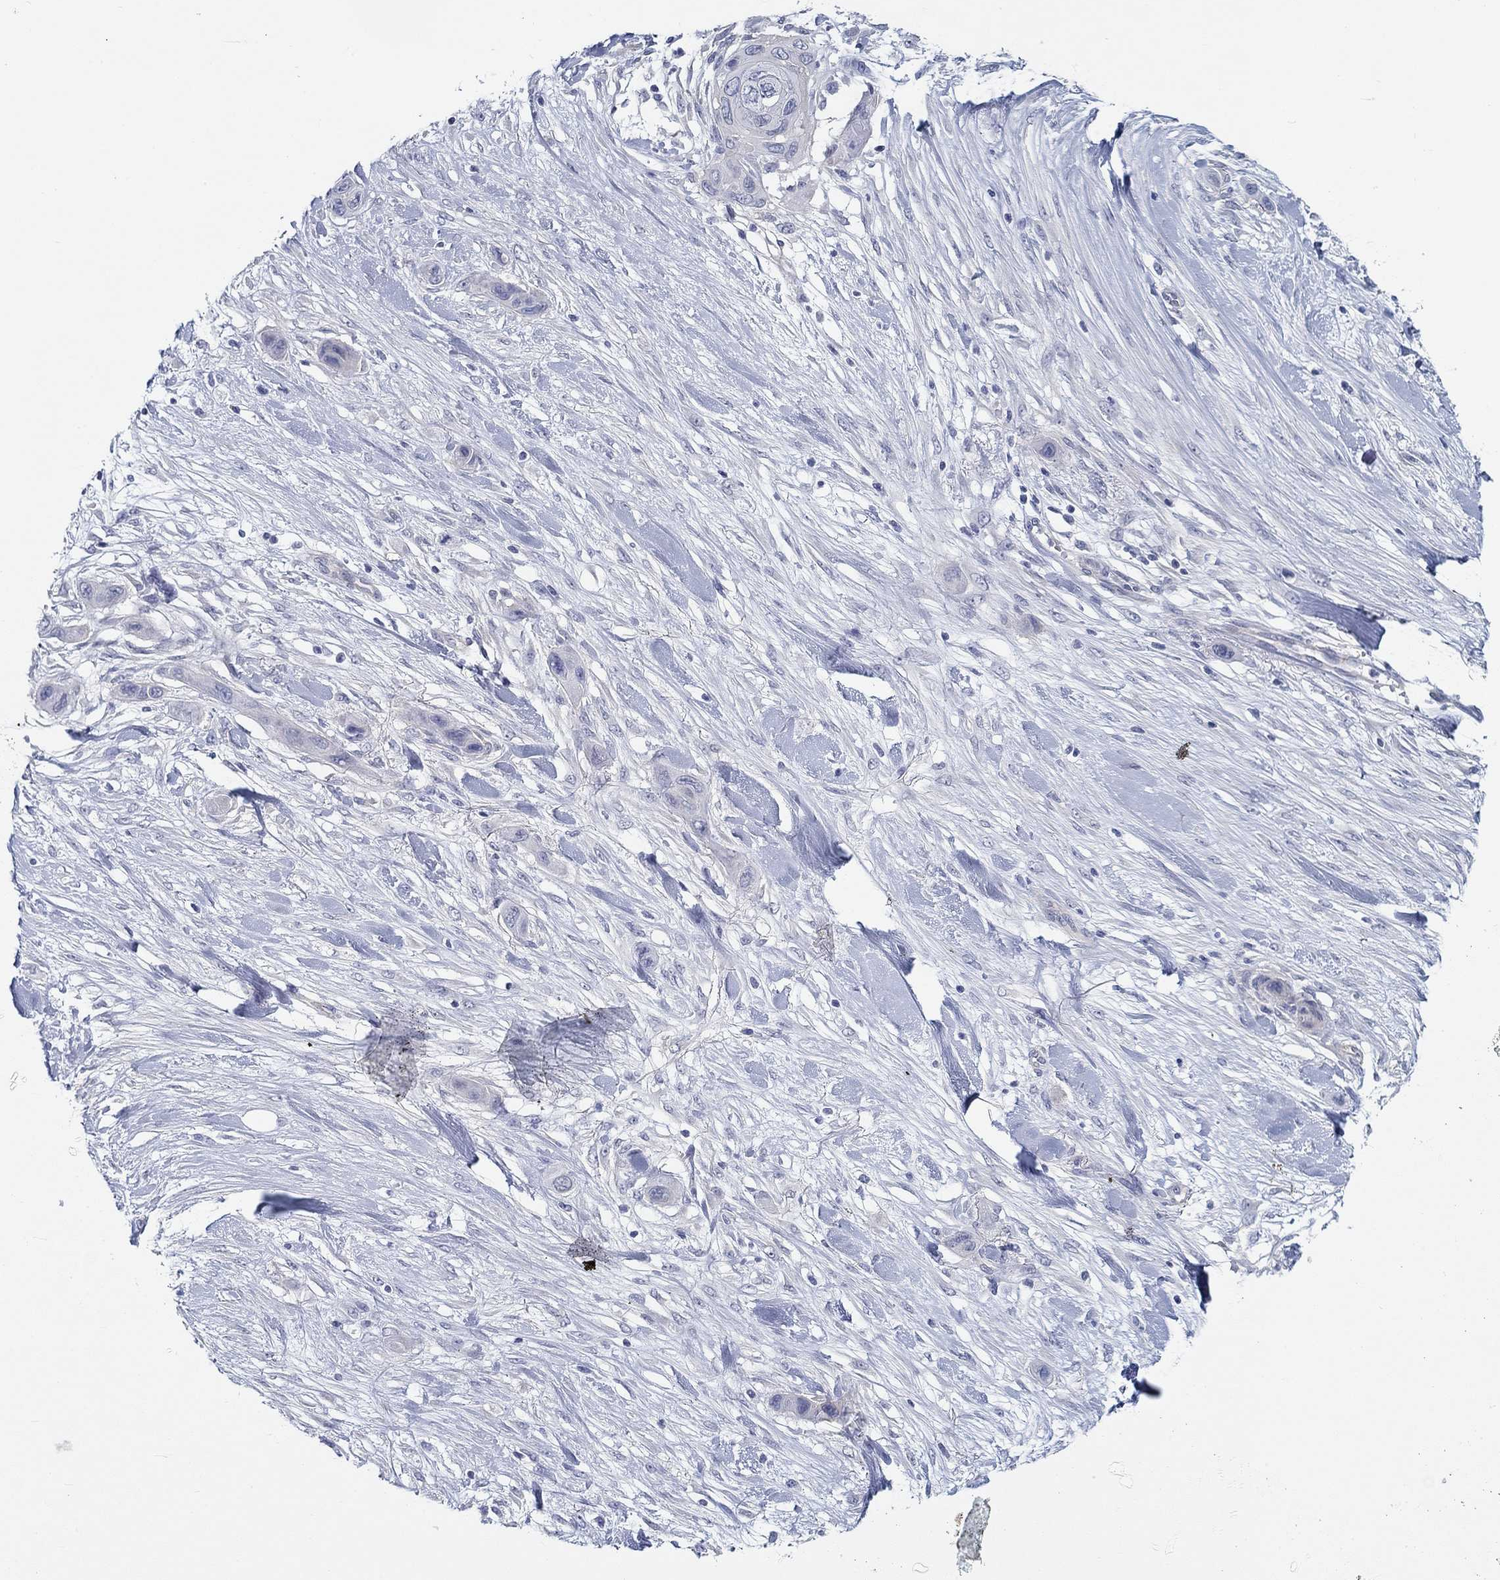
{"staining": {"intensity": "negative", "quantity": "none", "location": "none"}, "tissue": "skin cancer", "cell_type": "Tumor cells", "image_type": "cancer", "snomed": [{"axis": "morphology", "description": "Squamous cell carcinoma, NOS"}, {"axis": "topography", "description": "Skin"}], "caption": "This micrograph is of squamous cell carcinoma (skin) stained with immunohistochemistry (IHC) to label a protein in brown with the nuclei are counter-stained blue. There is no positivity in tumor cells.", "gene": "CRYGD", "patient": {"sex": "male", "age": 79}}